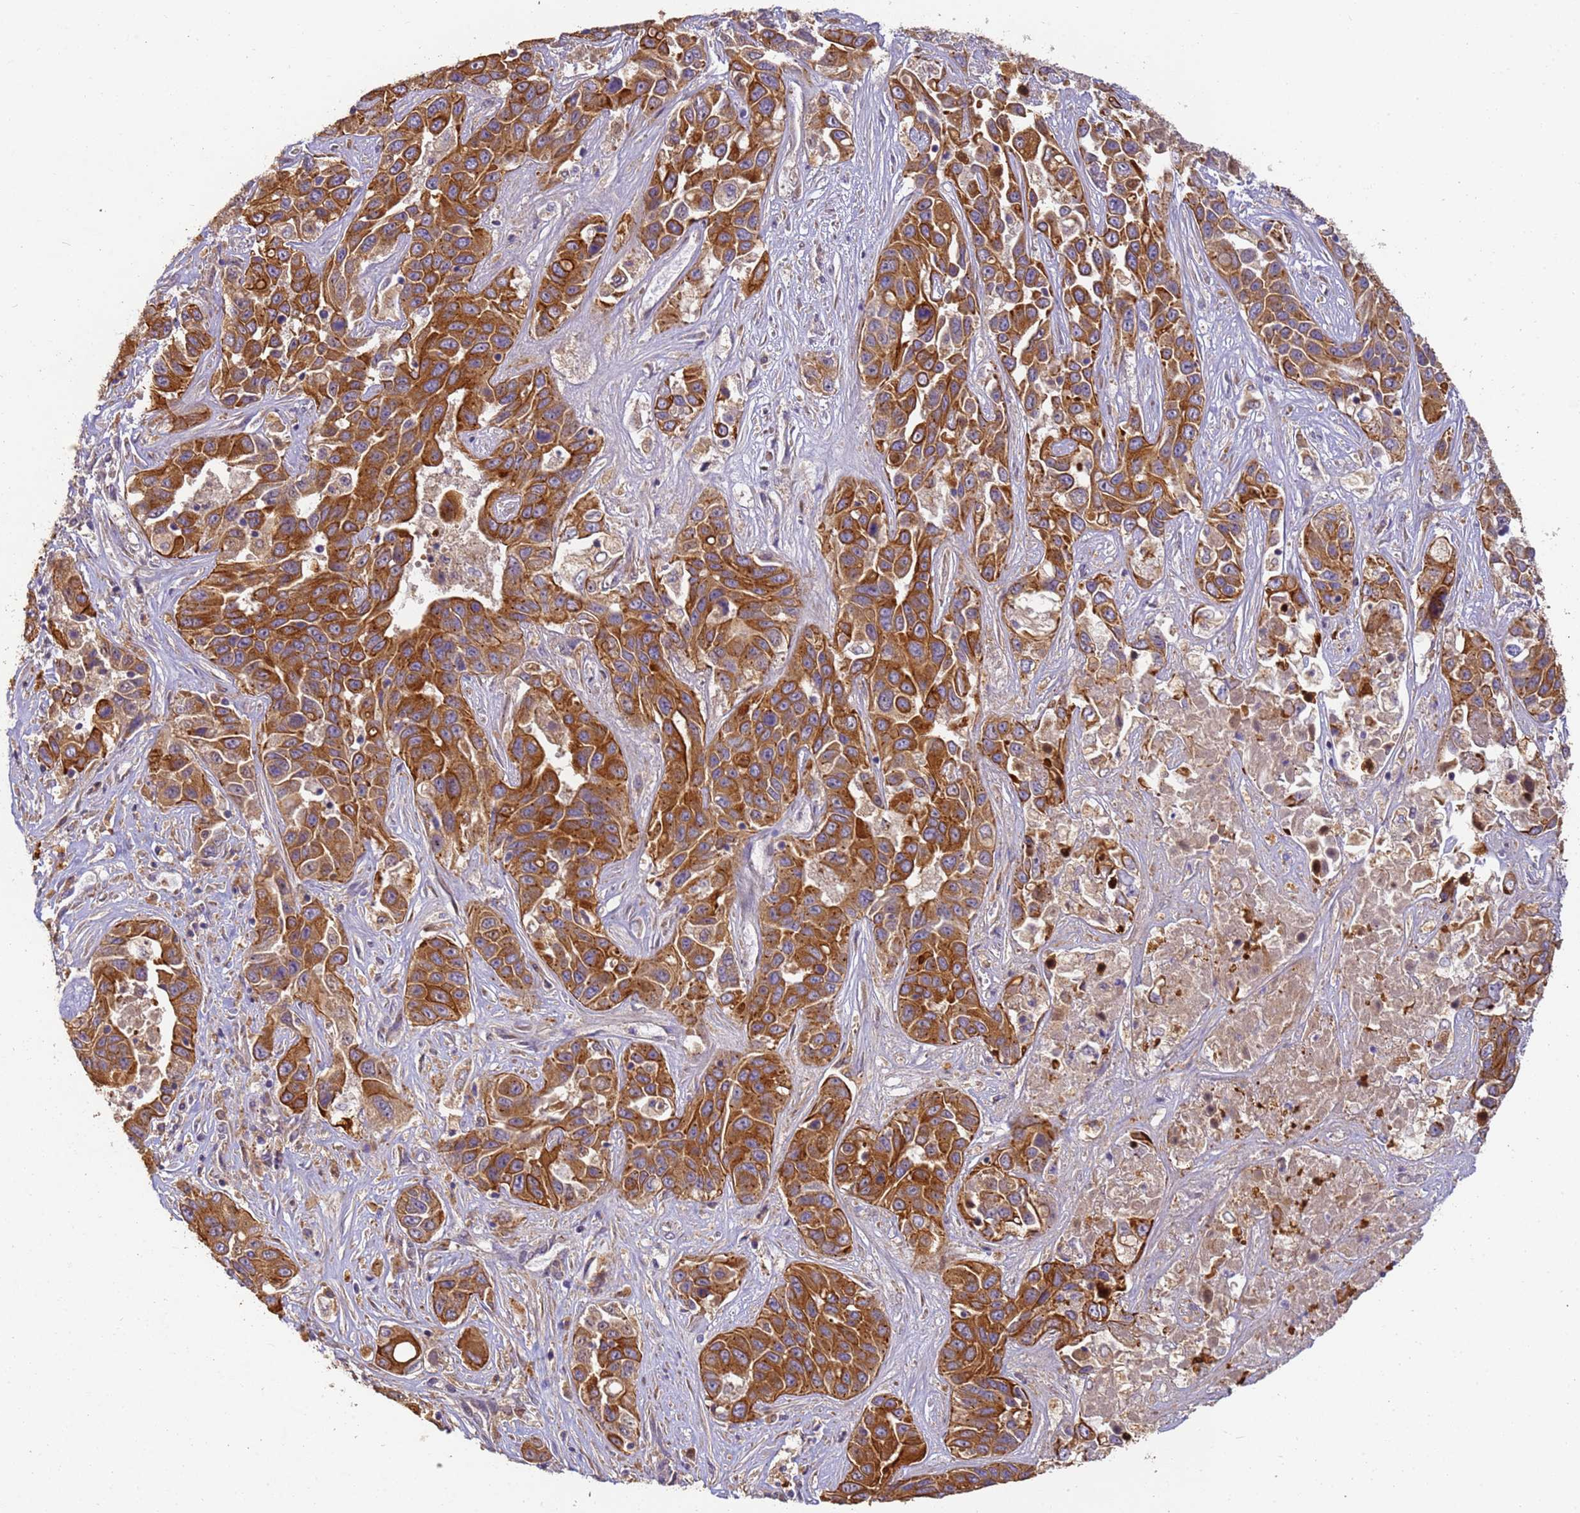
{"staining": {"intensity": "strong", "quantity": ">75%", "location": "cytoplasmic/membranous"}, "tissue": "liver cancer", "cell_type": "Tumor cells", "image_type": "cancer", "snomed": [{"axis": "morphology", "description": "Cholangiocarcinoma"}, {"axis": "topography", "description": "Liver"}], "caption": "Immunohistochemistry photomicrograph of neoplastic tissue: human liver cholangiocarcinoma stained using immunohistochemistry (IHC) reveals high levels of strong protein expression localized specifically in the cytoplasmic/membranous of tumor cells, appearing as a cytoplasmic/membranous brown color.", "gene": "TIGAR", "patient": {"sex": "female", "age": 52}}